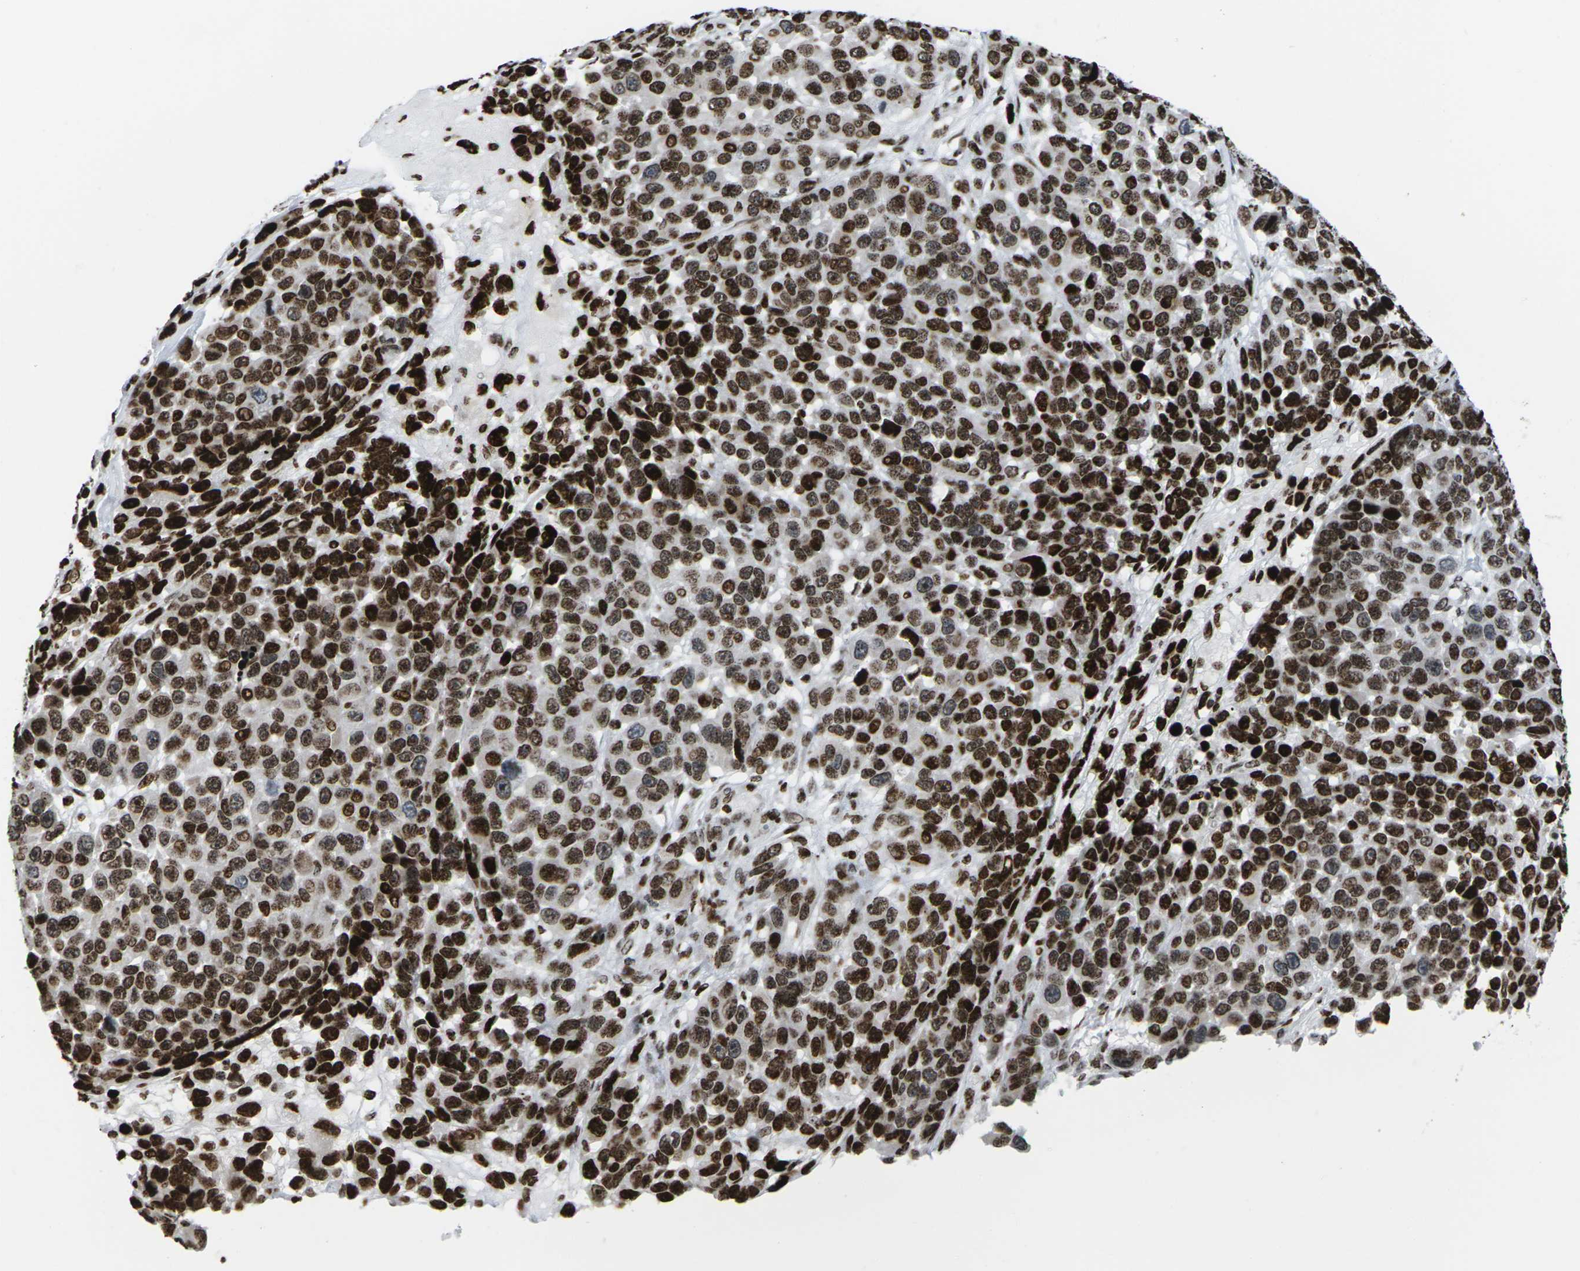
{"staining": {"intensity": "strong", "quantity": ">75%", "location": "nuclear"}, "tissue": "melanoma", "cell_type": "Tumor cells", "image_type": "cancer", "snomed": [{"axis": "morphology", "description": "Malignant melanoma, NOS"}, {"axis": "topography", "description": "Skin"}], "caption": "Immunohistochemical staining of human malignant melanoma exhibits high levels of strong nuclear protein positivity in about >75% of tumor cells.", "gene": "H1-4", "patient": {"sex": "male", "age": 53}}